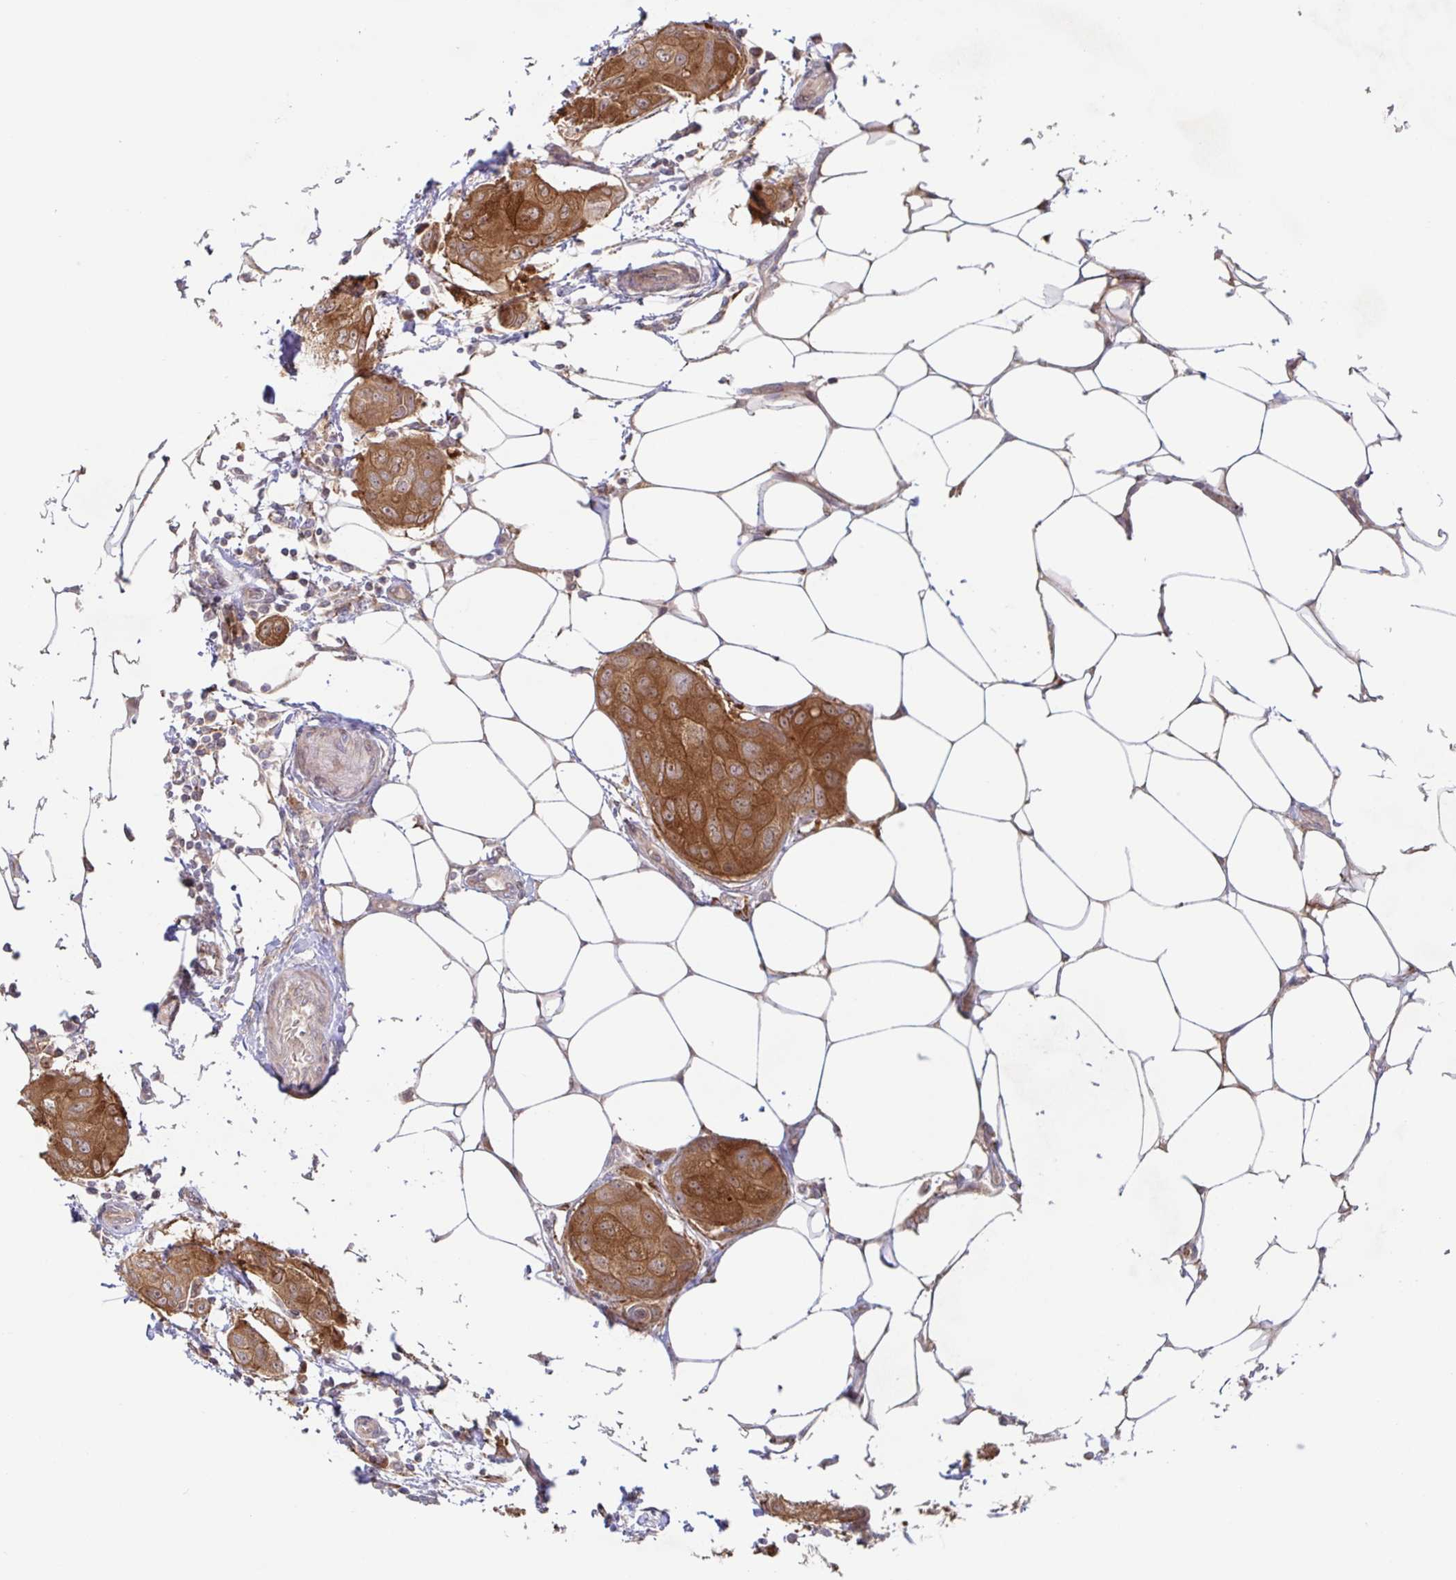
{"staining": {"intensity": "moderate", "quantity": ">75%", "location": "cytoplasmic/membranous"}, "tissue": "breast cancer", "cell_type": "Tumor cells", "image_type": "cancer", "snomed": [{"axis": "morphology", "description": "Duct carcinoma"}, {"axis": "topography", "description": "Breast"}, {"axis": "topography", "description": "Lymph node"}], "caption": "Protein expression analysis of human breast cancer (invasive ductal carcinoma) reveals moderate cytoplasmic/membranous positivity in approximately >75% of tumor cells.", "gene": "AACS", "patient": {"sex": "female", "age": 80}}